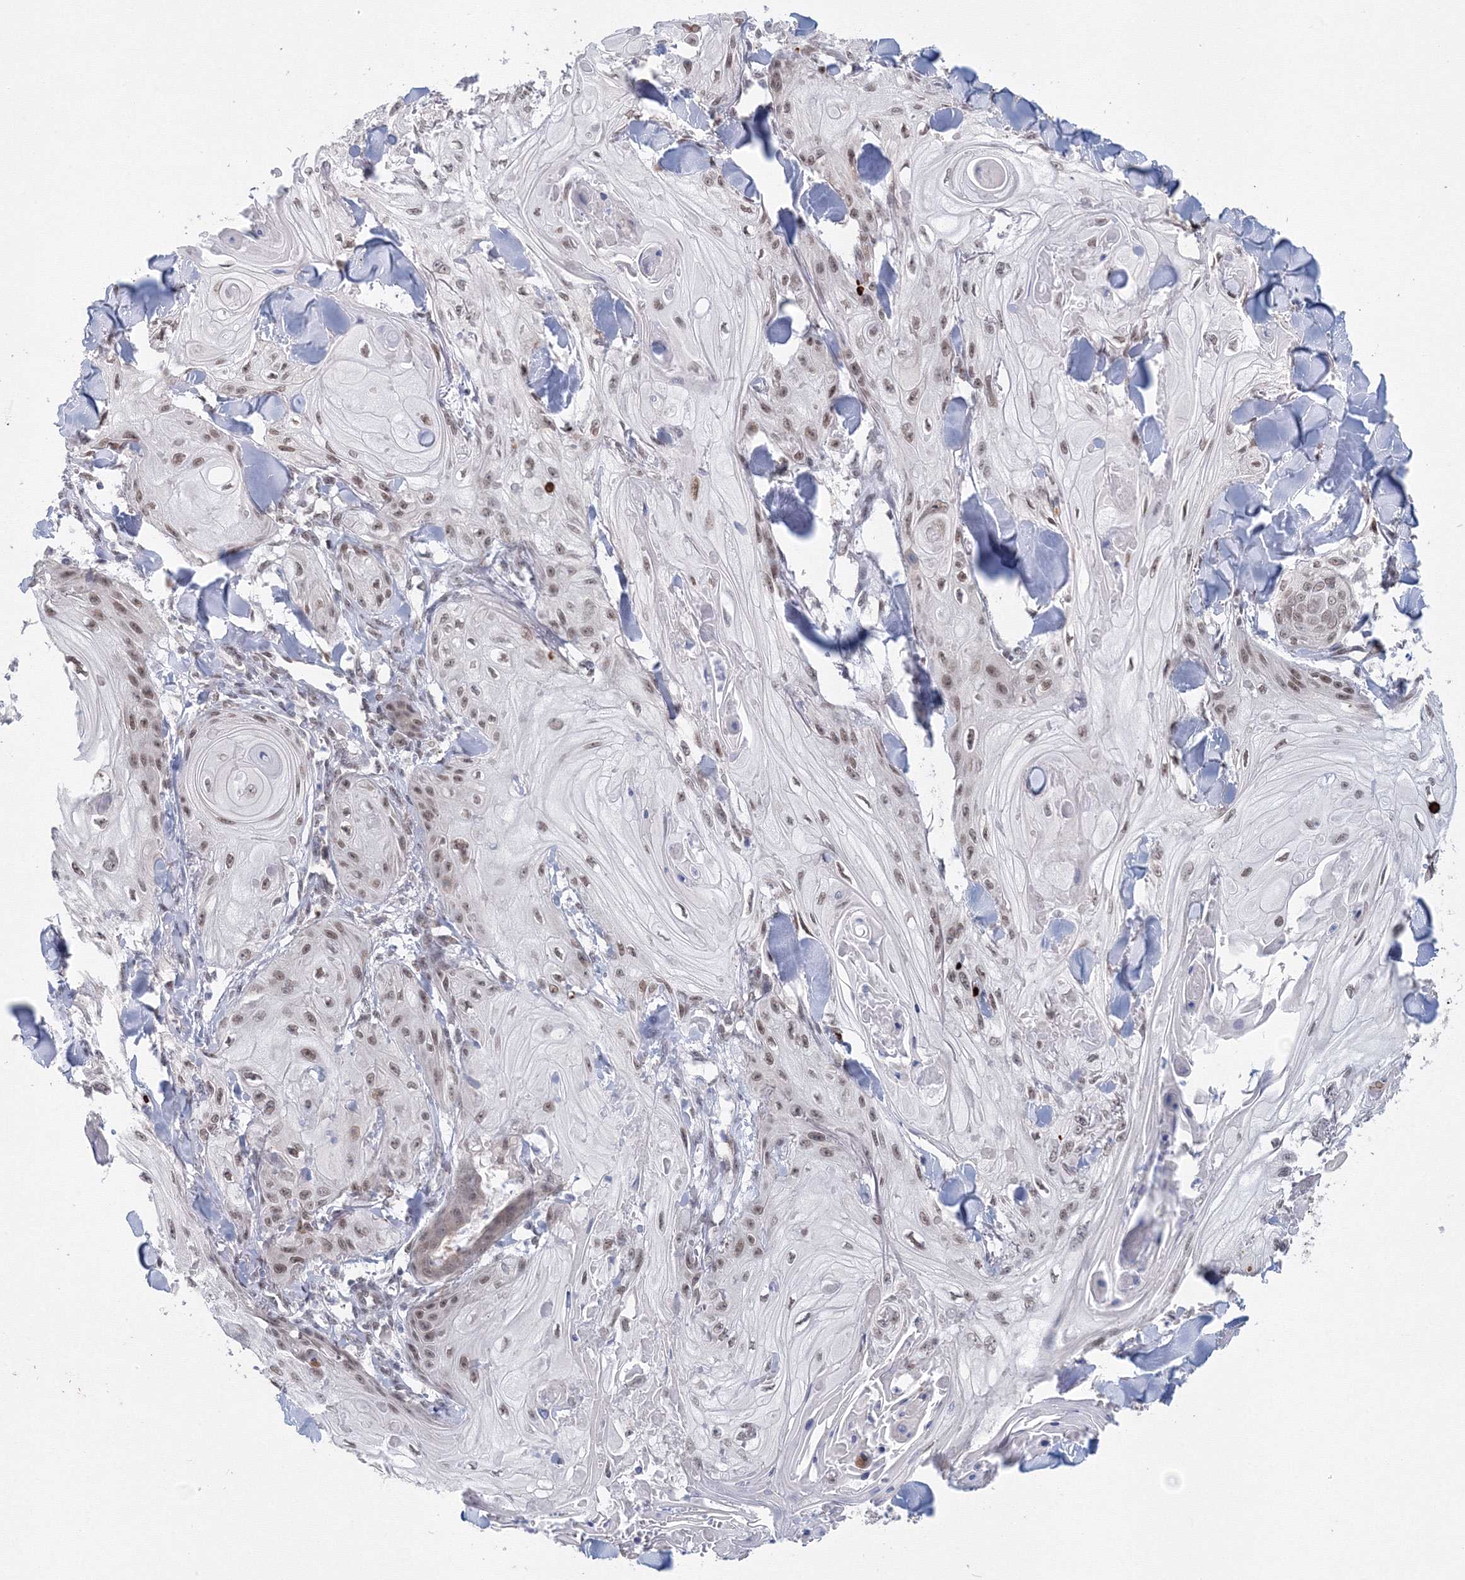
{"staining": {"intensity": "weak", "quantity": ">75%", "location": "nuclear"}, "tissue": "skin cancer", "cell_type": "Tumor cells", "image_type": "cancer", "snomed": [{"axis": "morphology", "description": "Squamous cell carcinoma, NOS"}, {"axis": "topography", "description": "Skin"}], "caption": "Brown immunohistochemical staining in human skin cancer exhibits weak nuclear positivity in about >75% of tumor cells.", "gene": "SF3B6", "patient": {"sex": "male", "age": 74}}